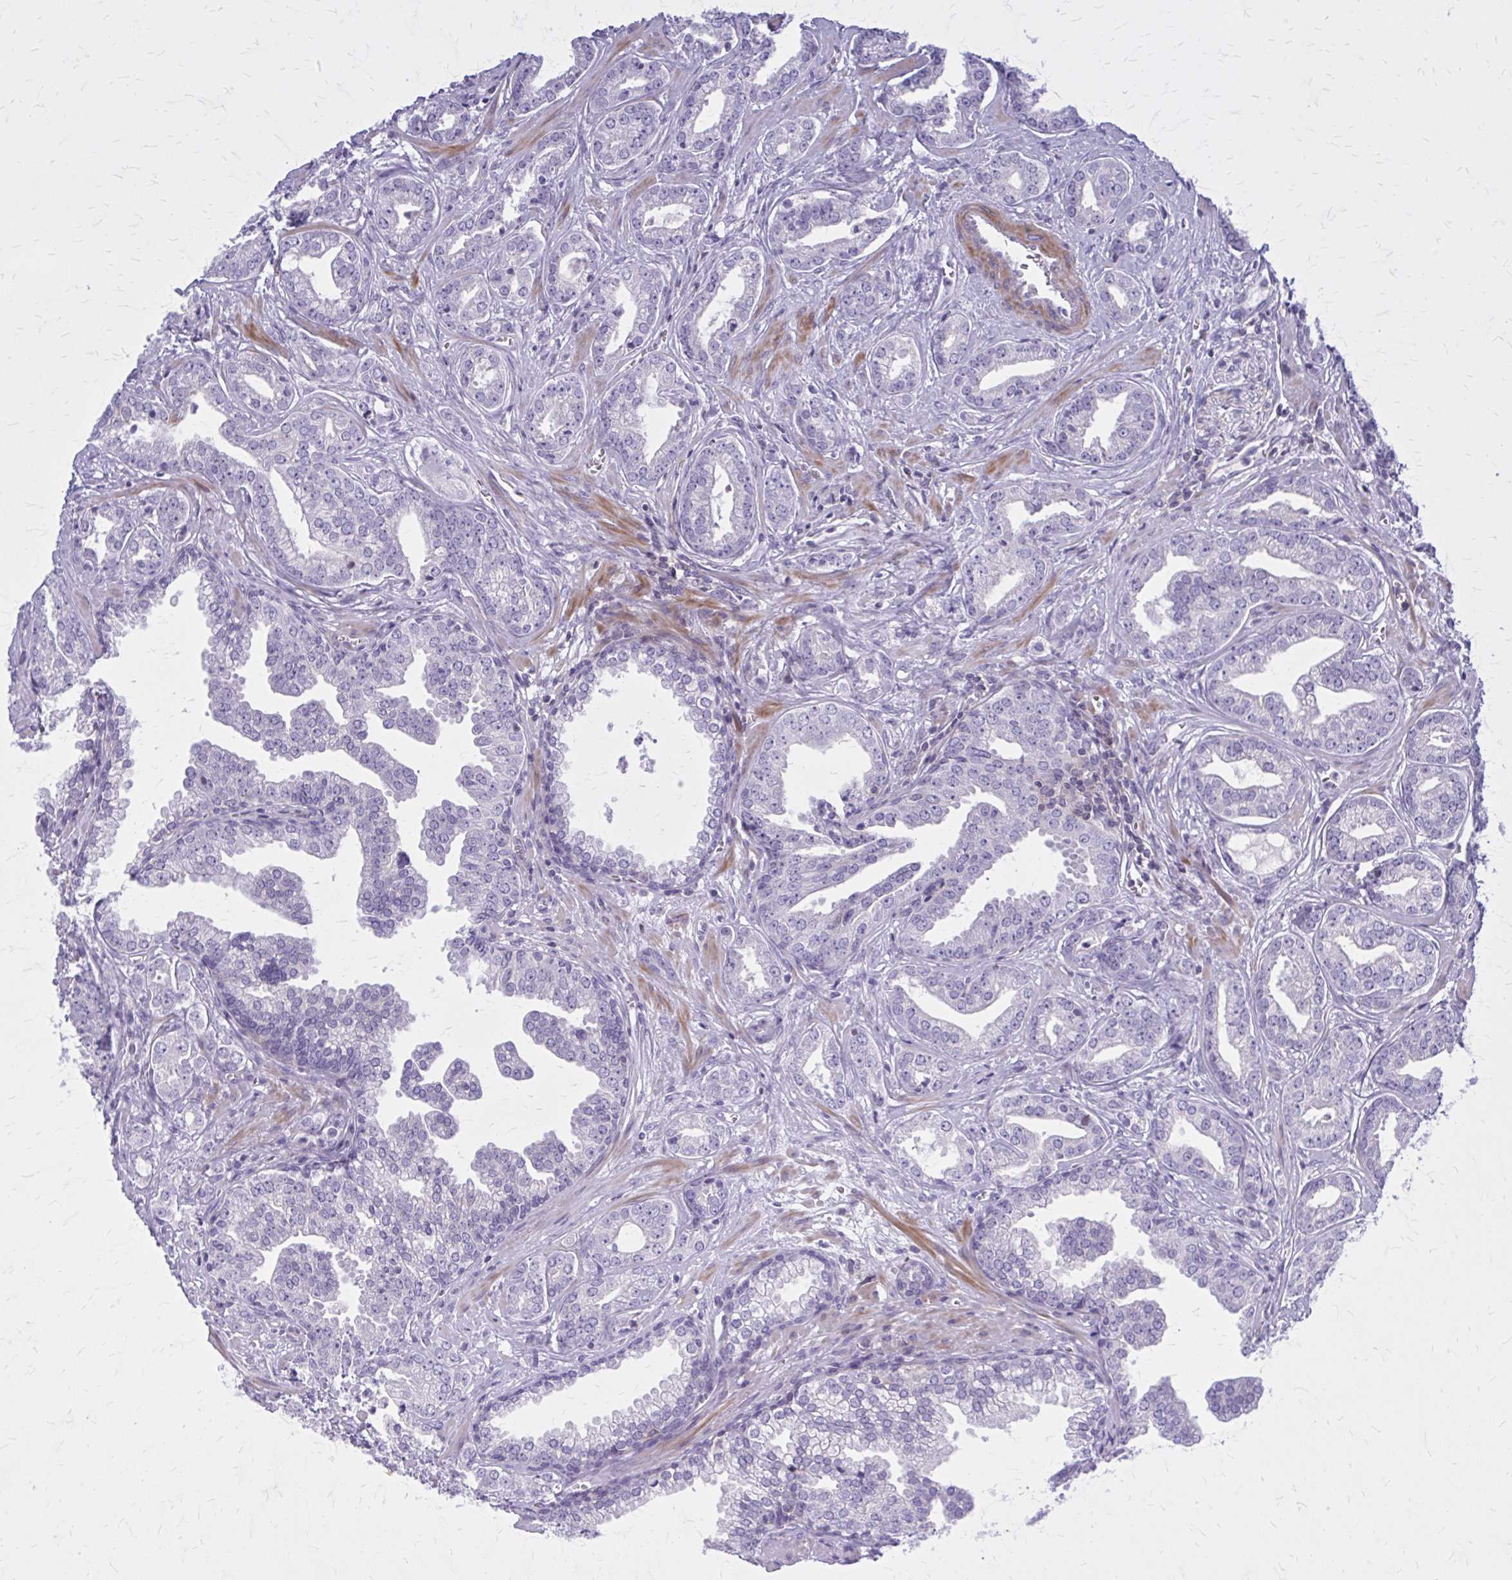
{"staining": {"intensity": "negative", "quantity": "none", "location": "none"}, "tissue": "prostate cancer", "cell_type": "Tumor cells", "image_type": "cancer", "snomed": [{"axis": "morphology", "description": "Adenocarcinoma, Medium grade"}, {"axis": "topography", "description": "Prostate"}], "caption": "IHC image of medium-grade adenocarcinoma (prostate) stained for a protein (brown), which exhibits no staining in tumor cells.", "gene": "PITPNM1", "patient": {"sex": "male", "age": 57}}